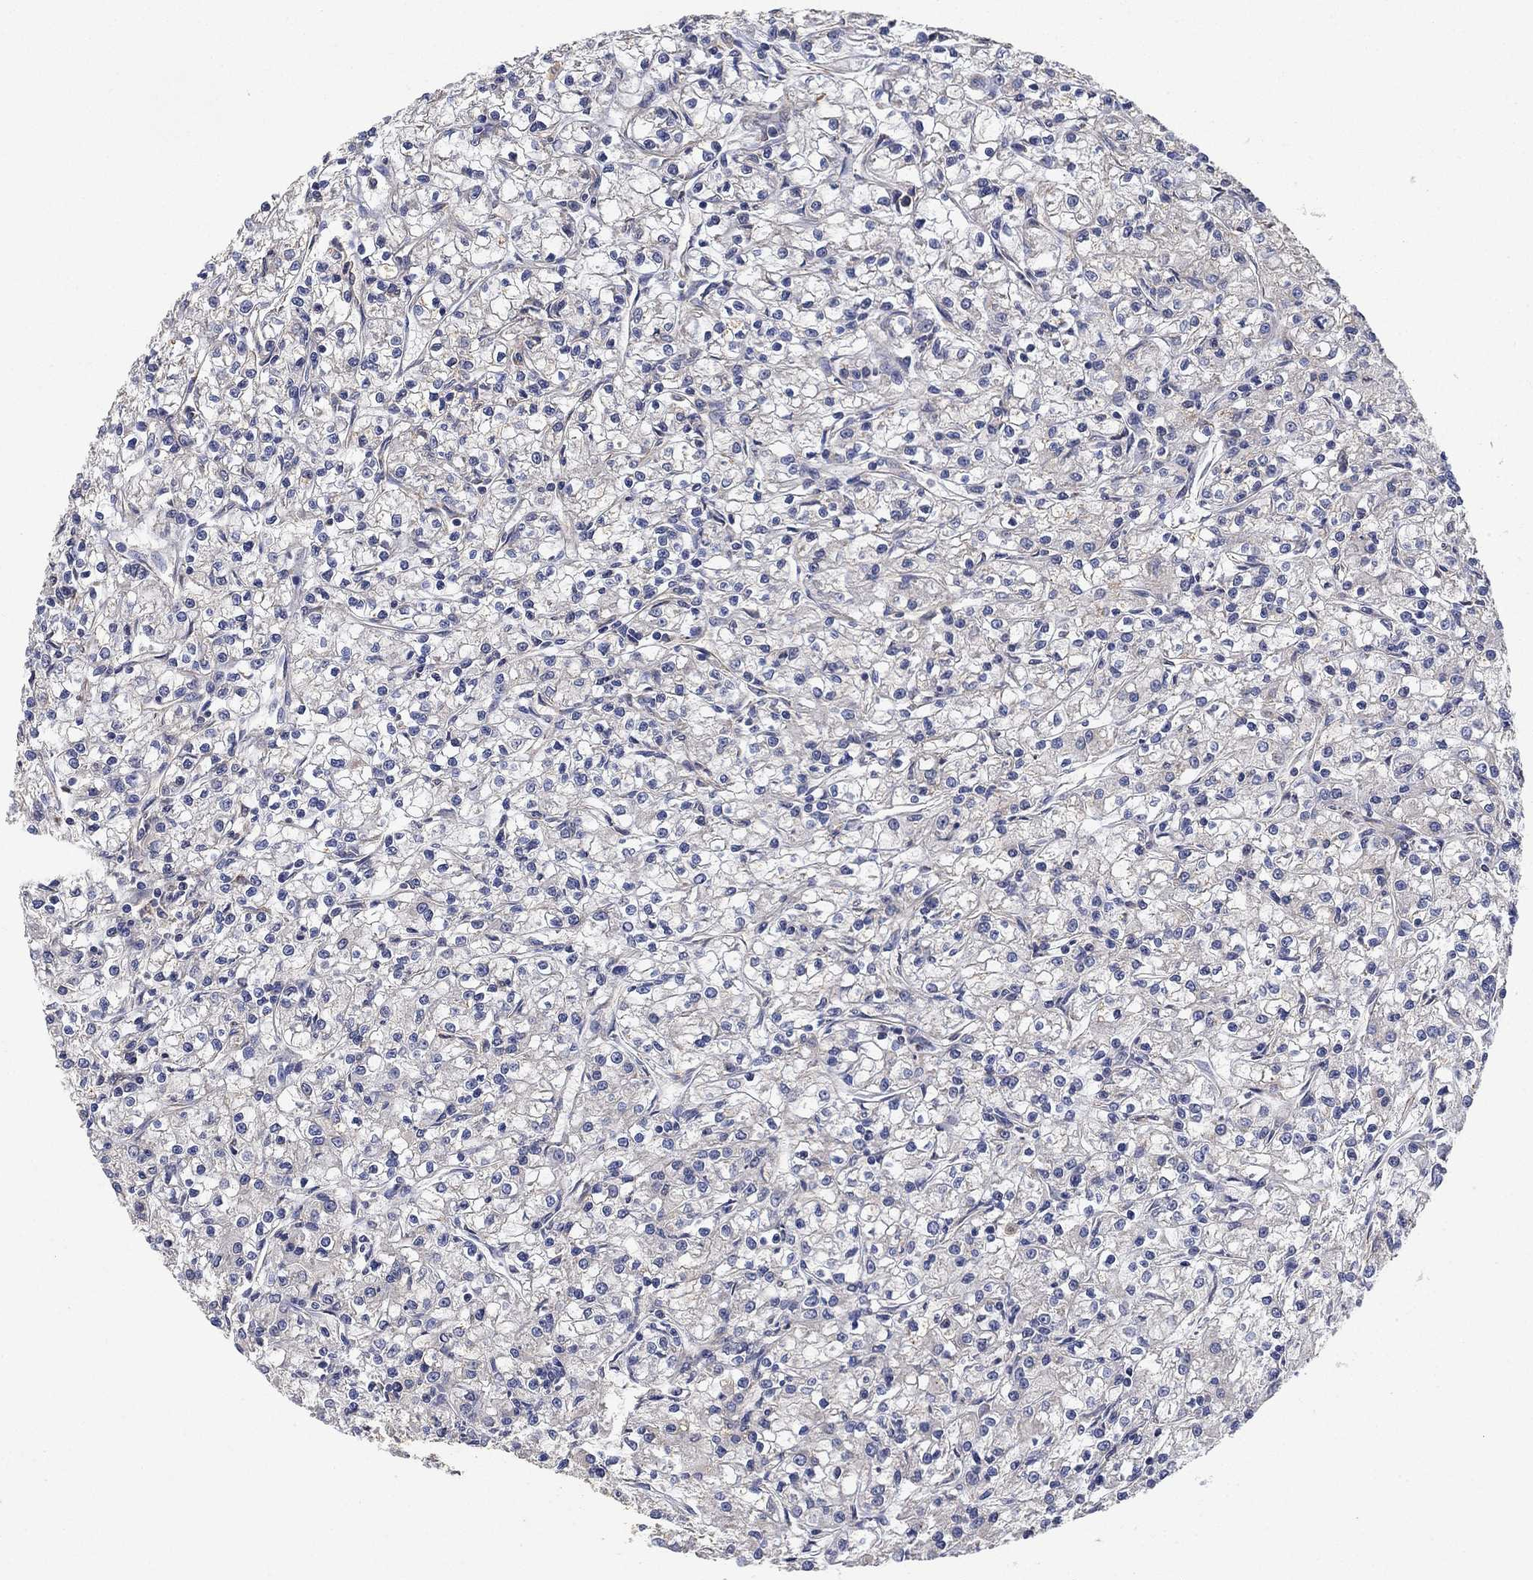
{"staining": {"intensity": "negative", "quantity": "none", "location": "none"}, "tissue": "renal cancer", "cell_type": "Tumor cells", "image_type": "cancer", "snomed": [{"axis": "morphology", "description": "Adenocarcinoma, NOS"}, {"axis": "topography", "description": "Kidney"}], "caption": "Tumor cells are negative for protein expression in human renal cancer. (Immunohistochemistry (ihc), brightfield microscopy, high magnification).", "gene": "MCUR1", "patient": {"sex": "female", "age": 59}}